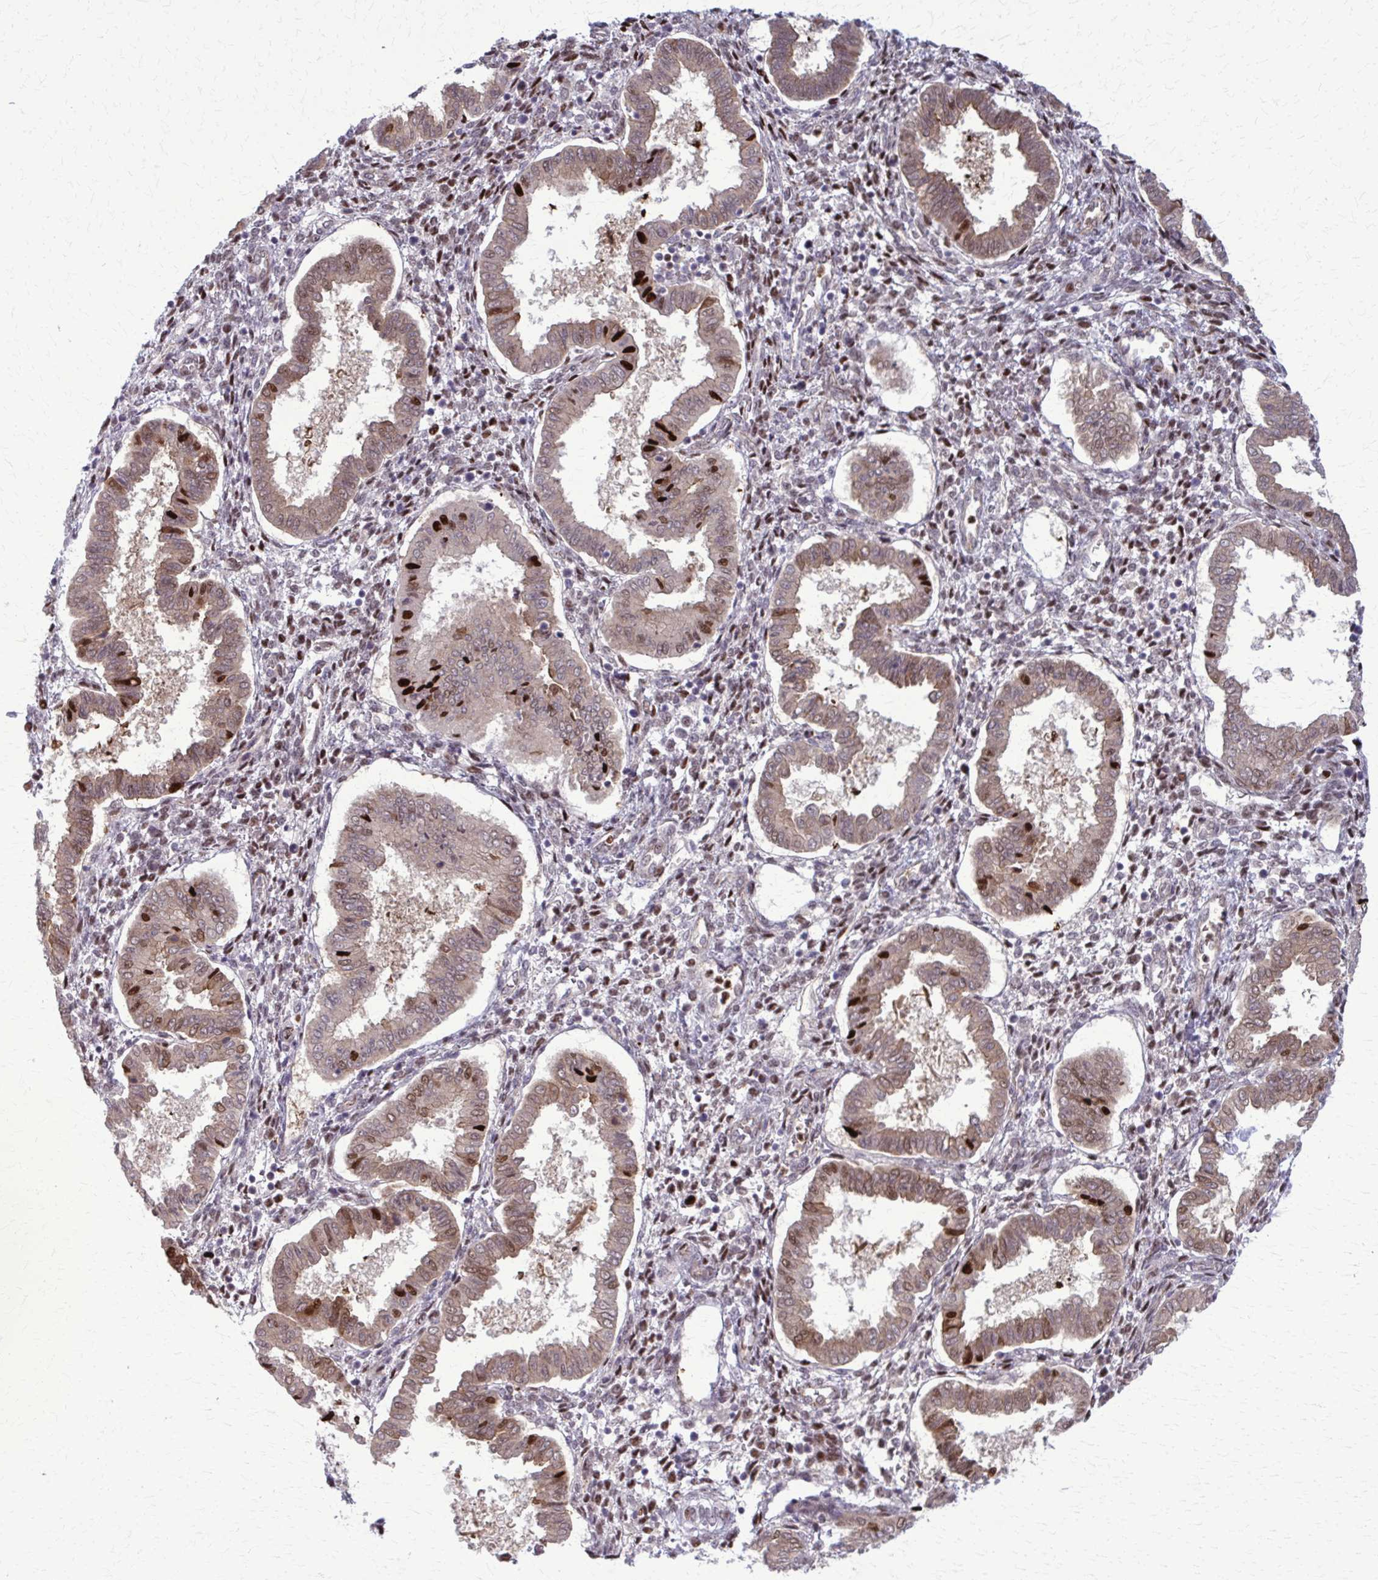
{"staining": {"intensity": "moderate", "quantity": "<25%", "location": "nuclear"}, "tissue": "endometrium", "cell_type": "Cells in endometrial stroma", "image_type": "normal", "snomed": [{"axis": "morphology", "description": "Normal tissue, NOS"}, {"axis": "topography", "description": "Endometrium"}], "caption": "The histopathology image displays immunohistochemical staining of benign endometrium. There is moderate nuclear expression is seen in about <25% of cells in endometrial stroma.", "gene": "ZNF559", "patient": {"sex": "female", "age": 24}}